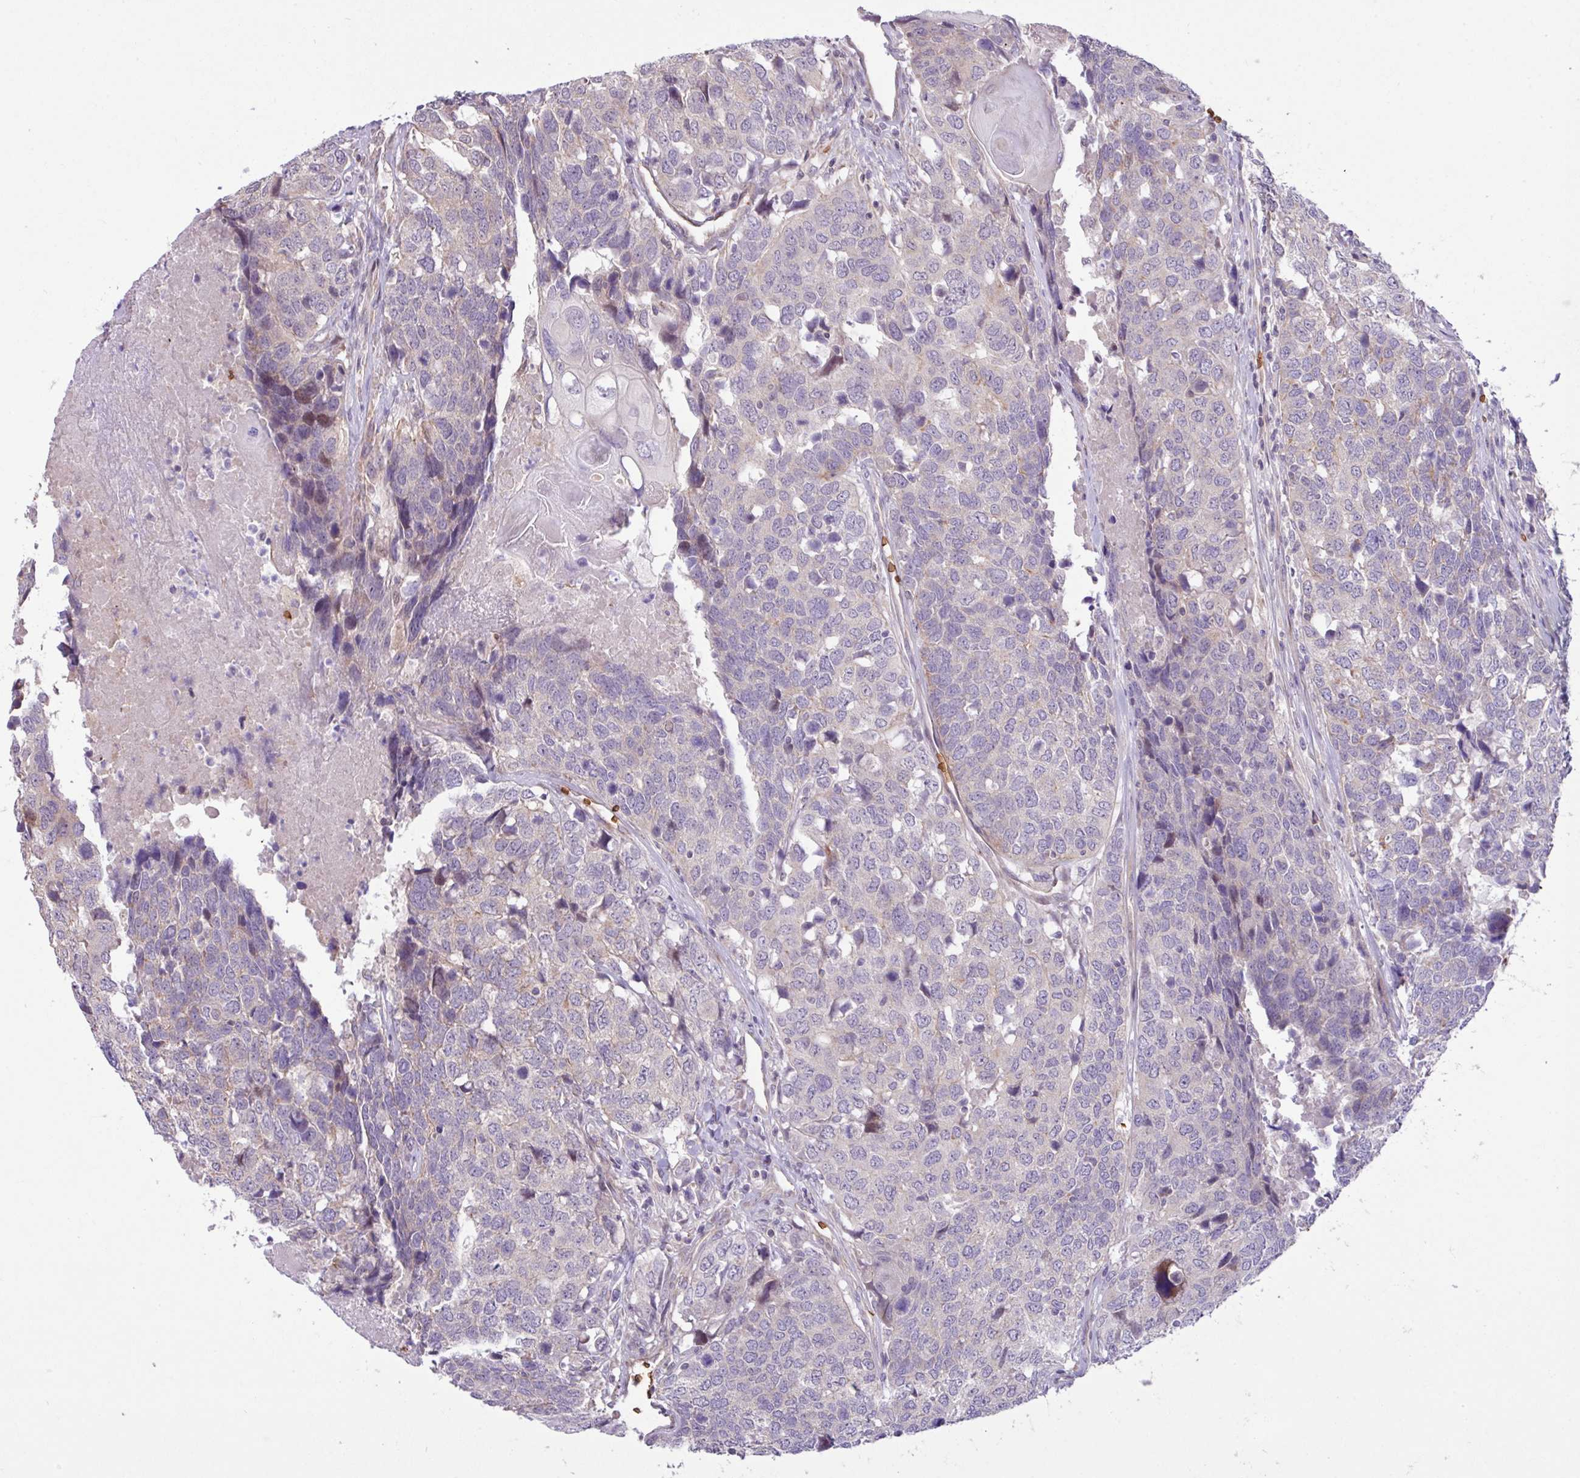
{"staining": {"intensity": "negative", "quantity": "none", "location": "none"}, "tissue": "head and neck cancer", "cell_type": "Tumor cells", "image_type": "cancer", "snomed": [{"axis": "morphology", "description": "Squamous cell carcinoma, NOS"}, {"axis": "topography", "description": "Head-Neck"}], "caption": "Head and neck cancer was stained to show a protein in brown. There is no significant positivity in tumor cells.", "gene": "RAD21L1", "patient": {"sex": "male", "age": 66}}